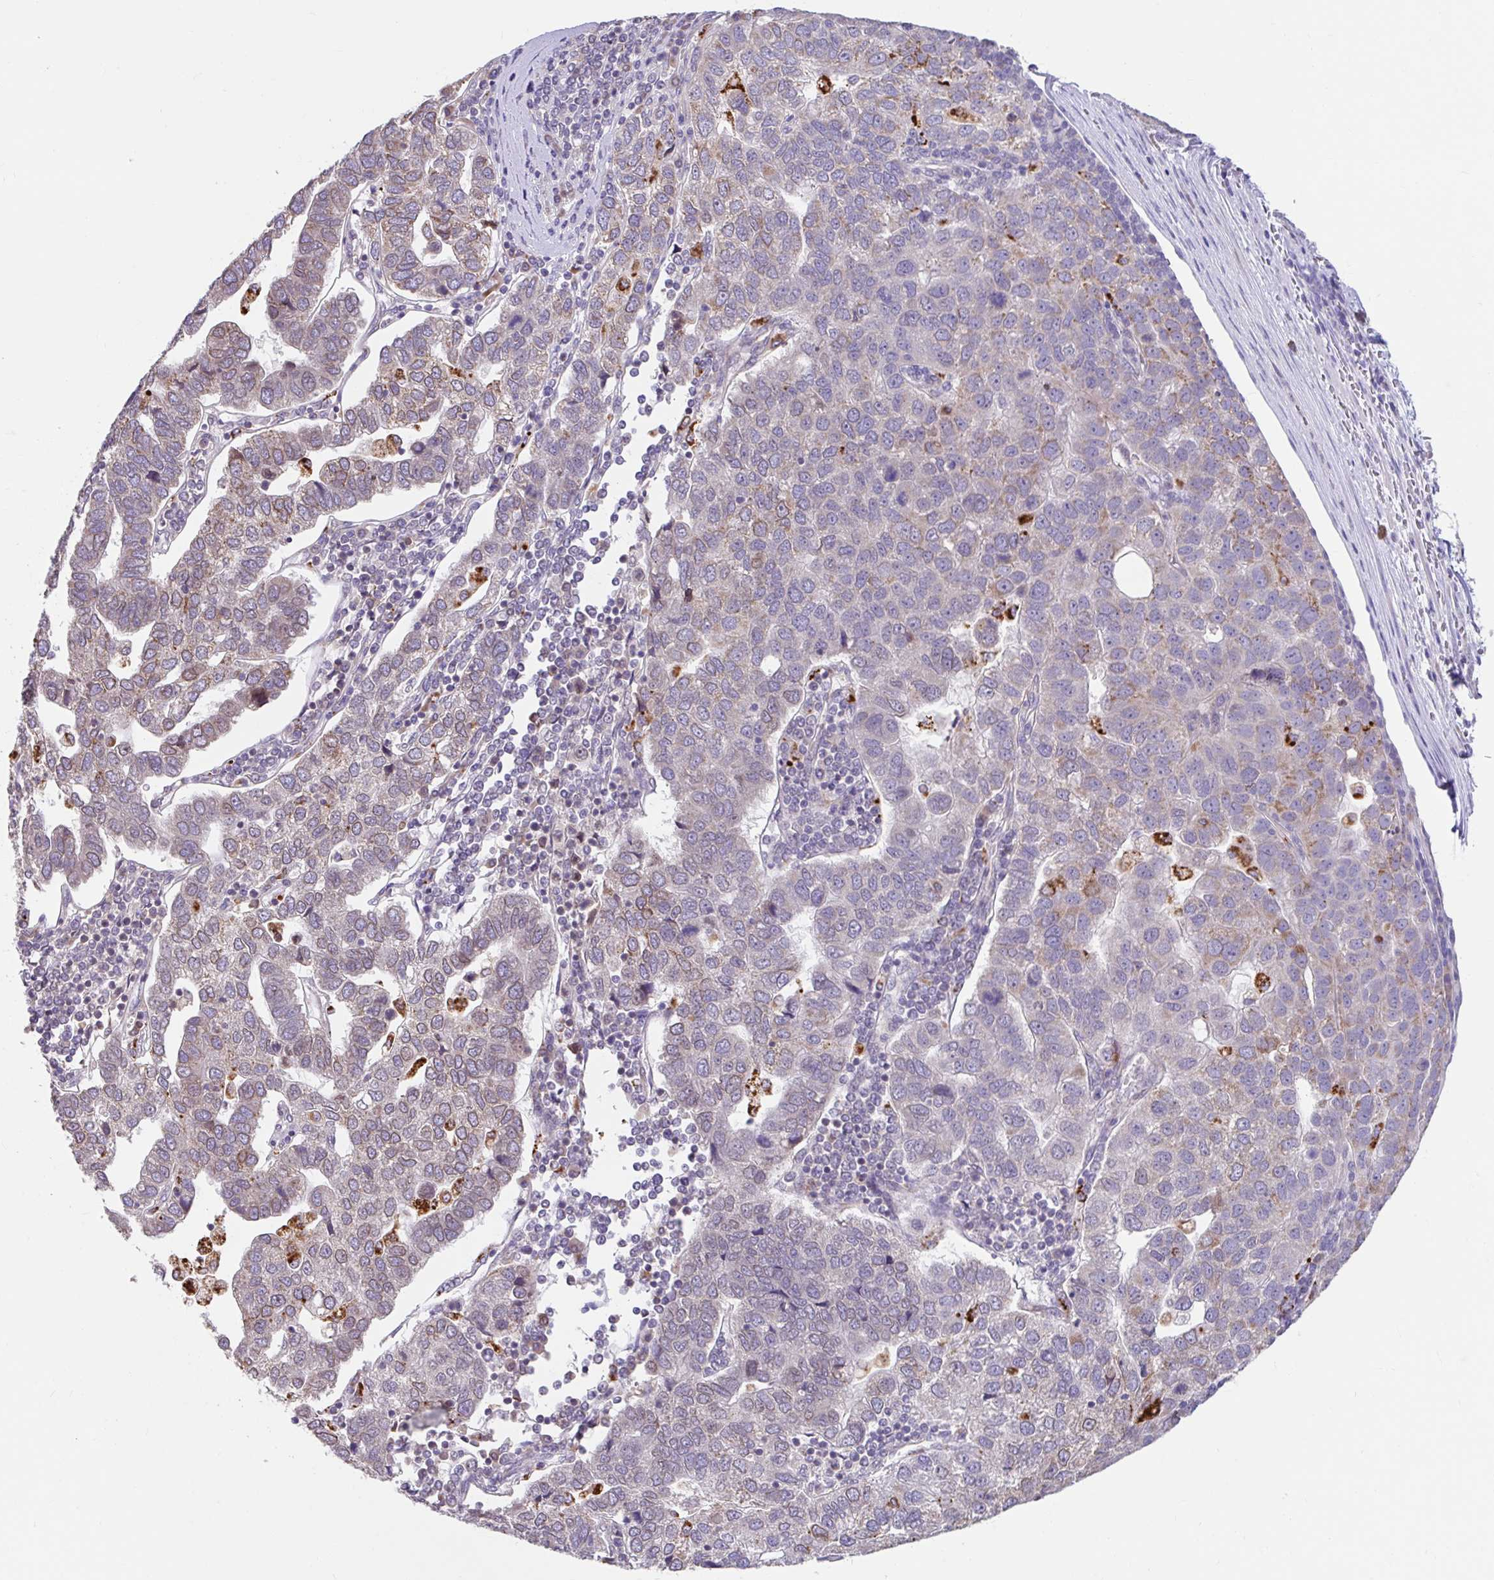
{"staining": {"intensity": "weak", "quantity": ">75%", "location": "cytoplasmic/membranous,nuclear"}, "tissue": "pancreatic cancer", "cell_type": "Tumor cells", "image_type": "cancer", "snomed": [{"axis": "morphology", "description": "Adenocarcinoma, NOS"}, {"axis": "topography", "description": "Pancreas"}], "caption": "Immunohistochemistry (IHC) (DAB) staining of human pancreatic cancer reveals weak cytoplasmic/membranous and nuclear protein expression in about >75% of tumor cells. (Brightfield microscopy of DAB IHC at high magnification).", "gene": "NT5C1B", "patient": {"sex": "female", "age": 61}}